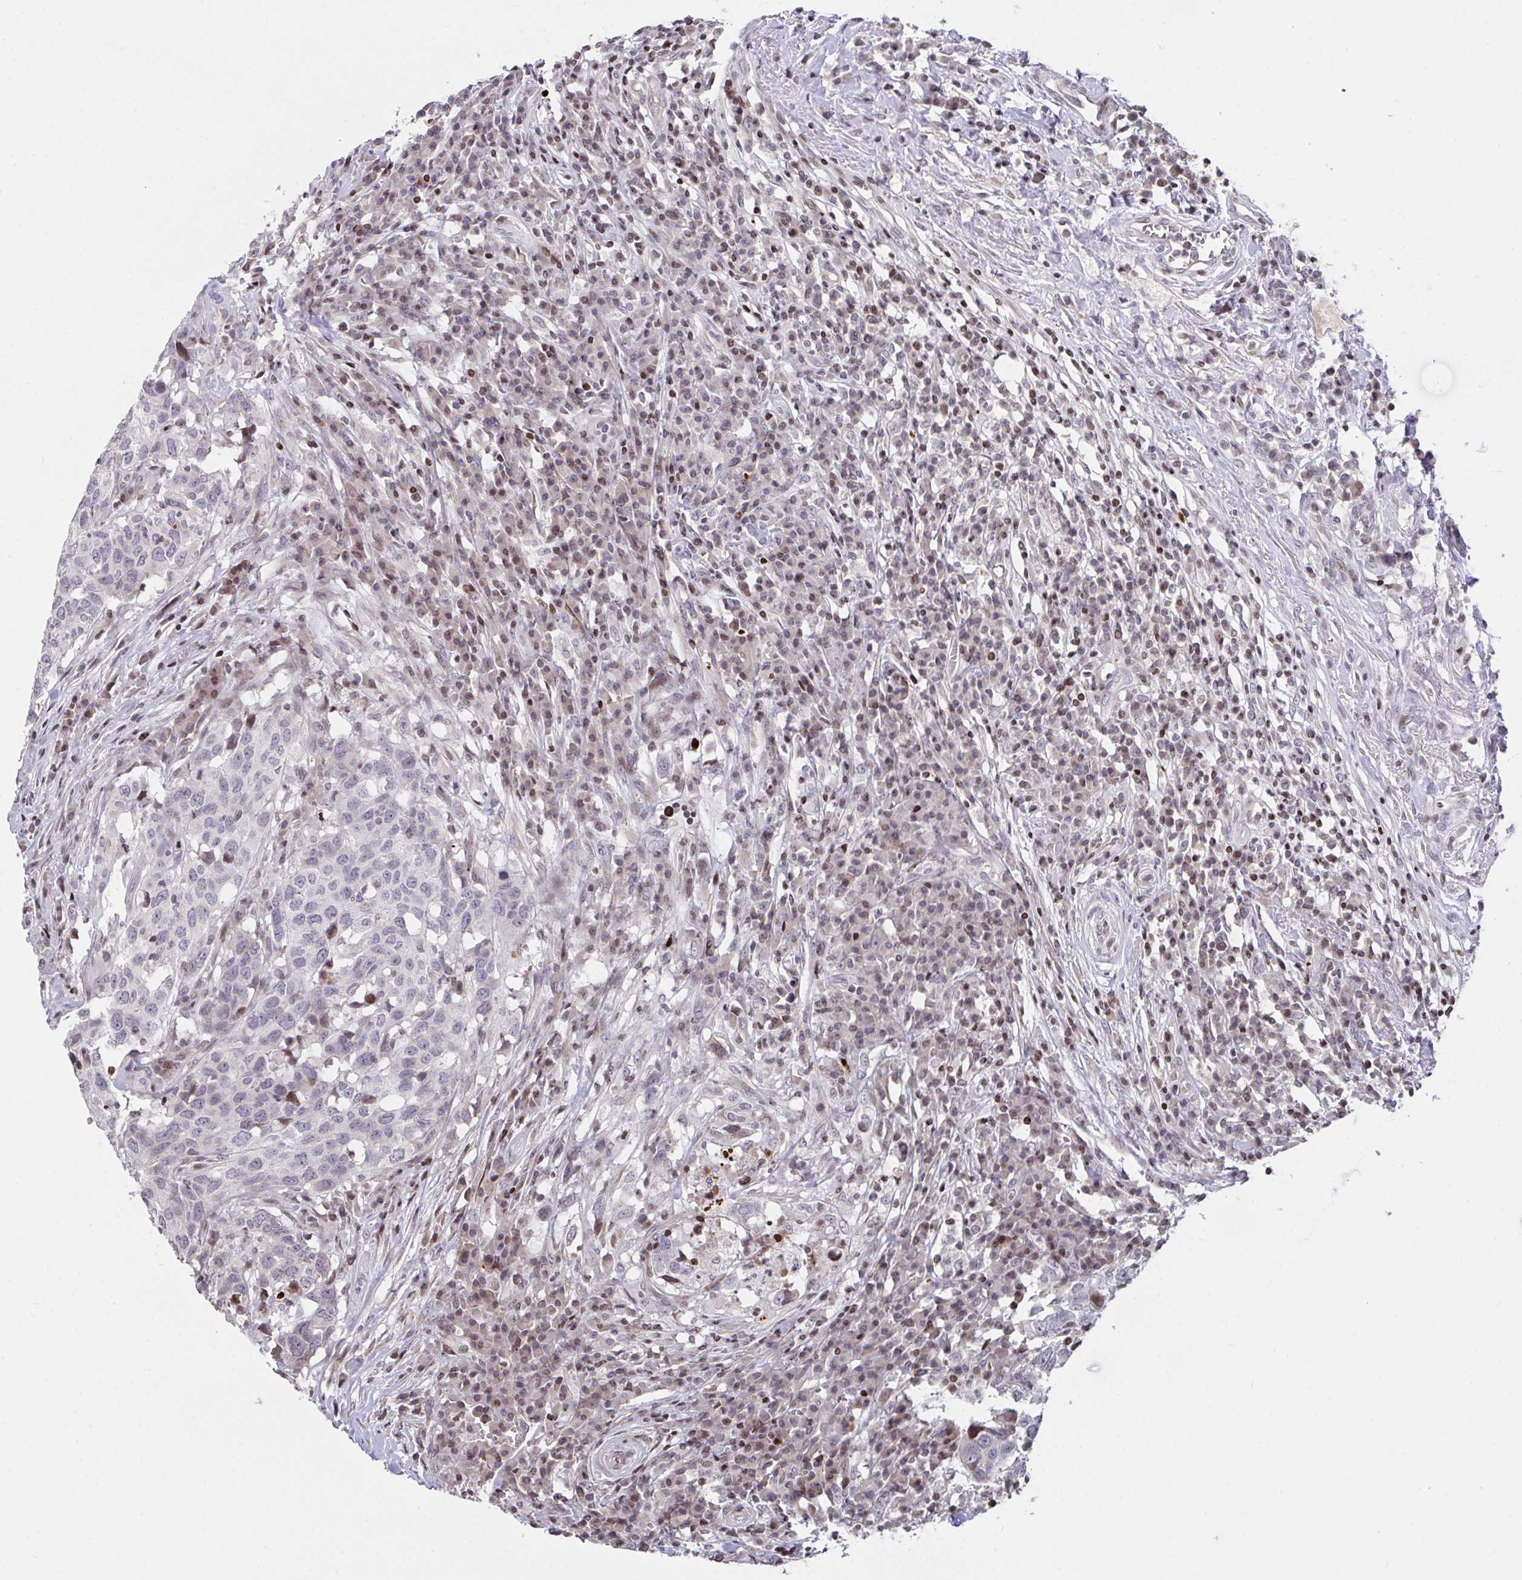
{"staining": {"intensity": "negative", "quantity": "none", "location": "none"}, "tissue": "head and neck cancer", "cell_type": "Tumor cells", "image_type": "cancer", "snomed": [{"axis": "morphology", "description": "Normal tissue, NOS"}, {"axis": "morphology", "description": "Squamous cell carcinoma, NOS"}, {"axis": "topography", "description": "Skeletal muscle"}, {"axis": "topography", "description": "Vascular tissue"}, {"axis": "topography", "description": "Peripheral nerve tissue"}, {"axis": "topography", "description": "Head-Neck"}], "caption": "This is a histopathology image of immunohistochemistry (IHC) staining of squamous cell carcinoma (head and neck), which shows no positivity in tumor cells.", "gene": "PCDHB8", "patient": {"sex": "male", "age": 66}}